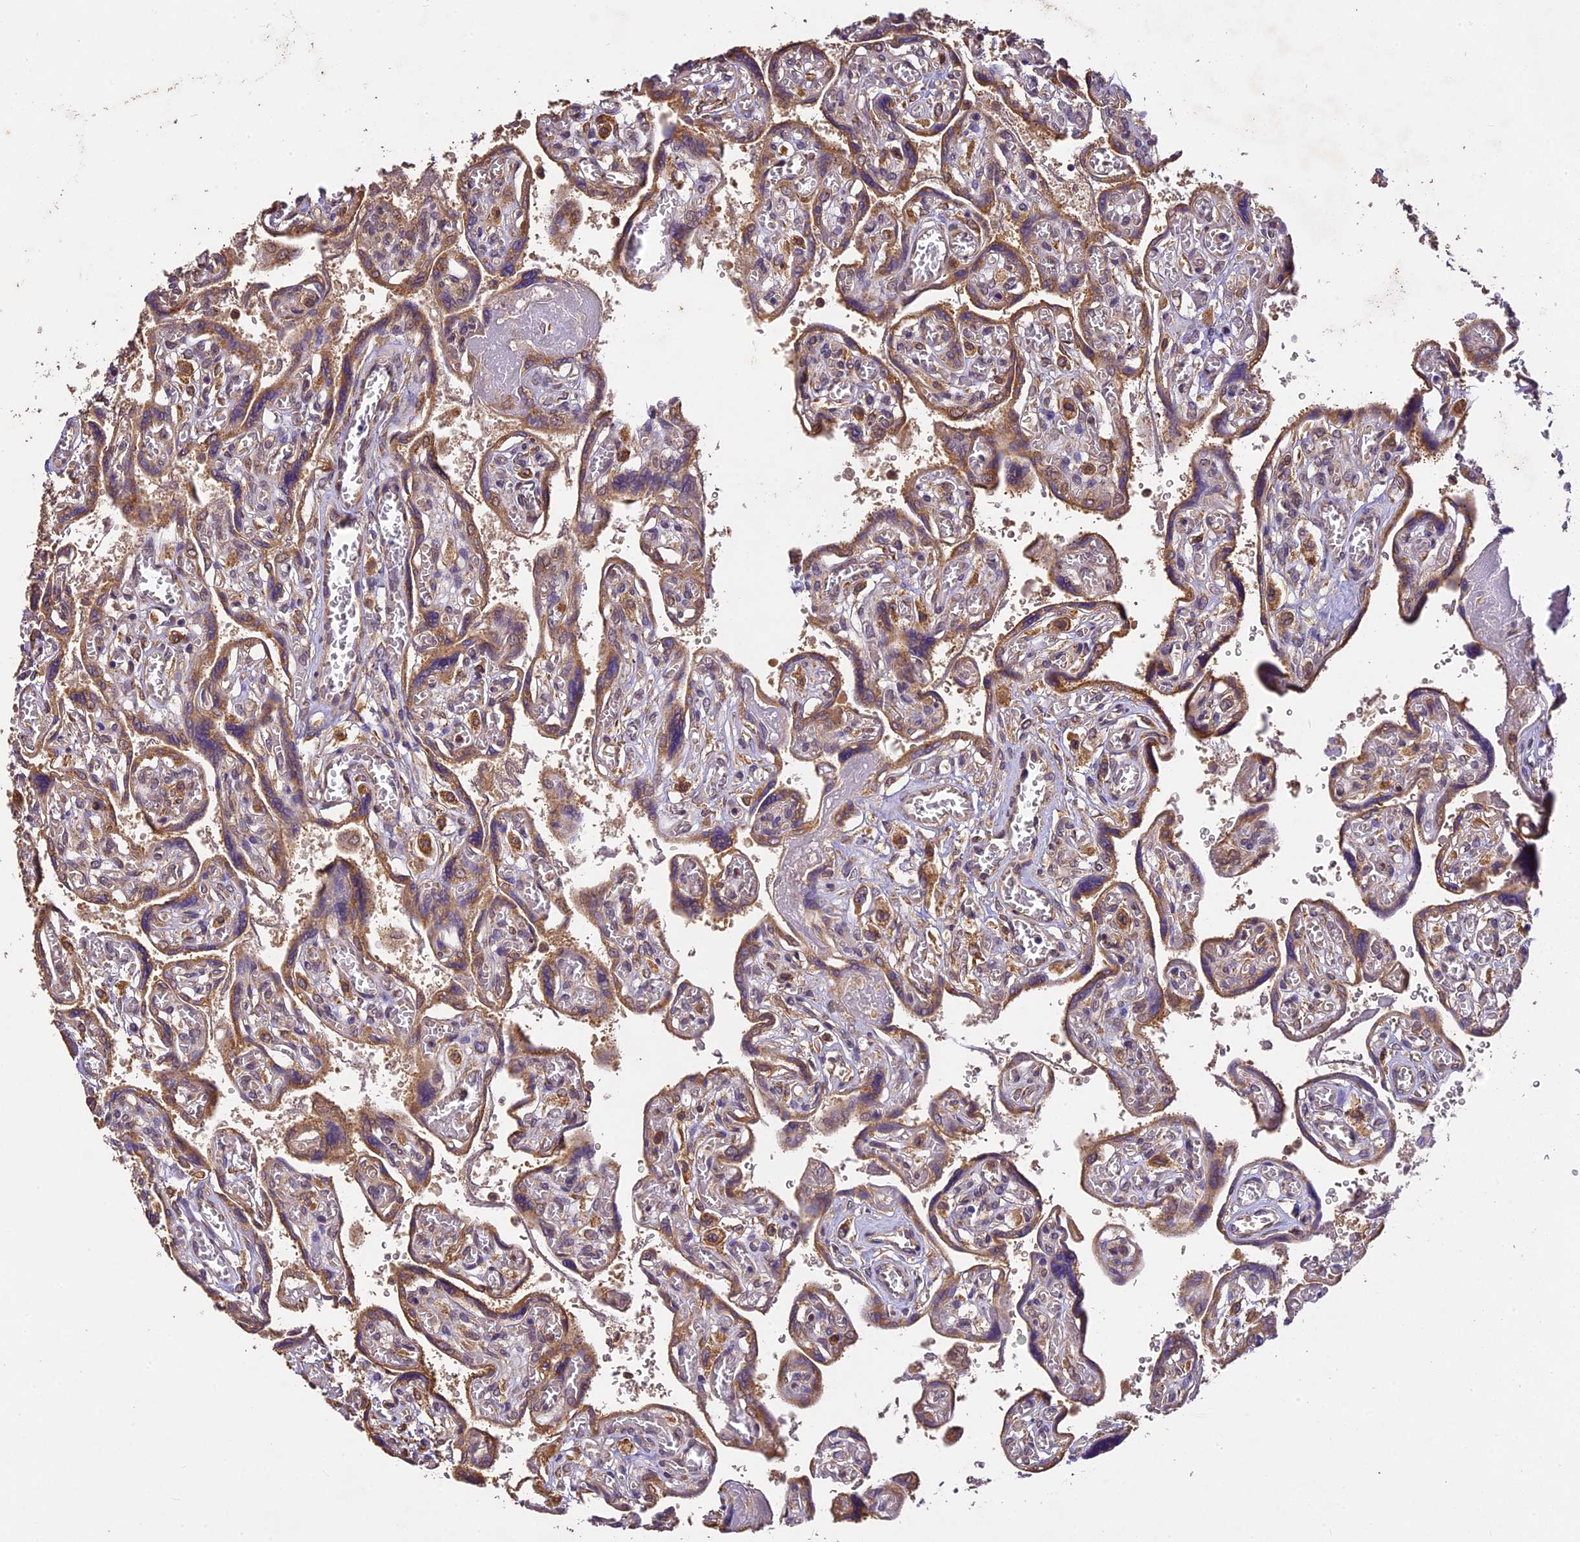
{"staining": {"intensity": "moderate", "quantity": ">75%", "location": "cytoplasmic/membranous"}, "tissue": "placenta", "cell_type": "Trophoblastic cells", "image_type": "normal", "snomed": [{"axis": "morphology", "description": "Normal tissue, NOS"}, {"axis": "topography", "description": "Placenta"}], "caption": "Placenta stained with IHC demonstrates moderate cytoplasmic/membranous expression in about >75% of trophoblastic cells.", "gene": "BRAP", "patient": {"sex": "female", "age": 39}}